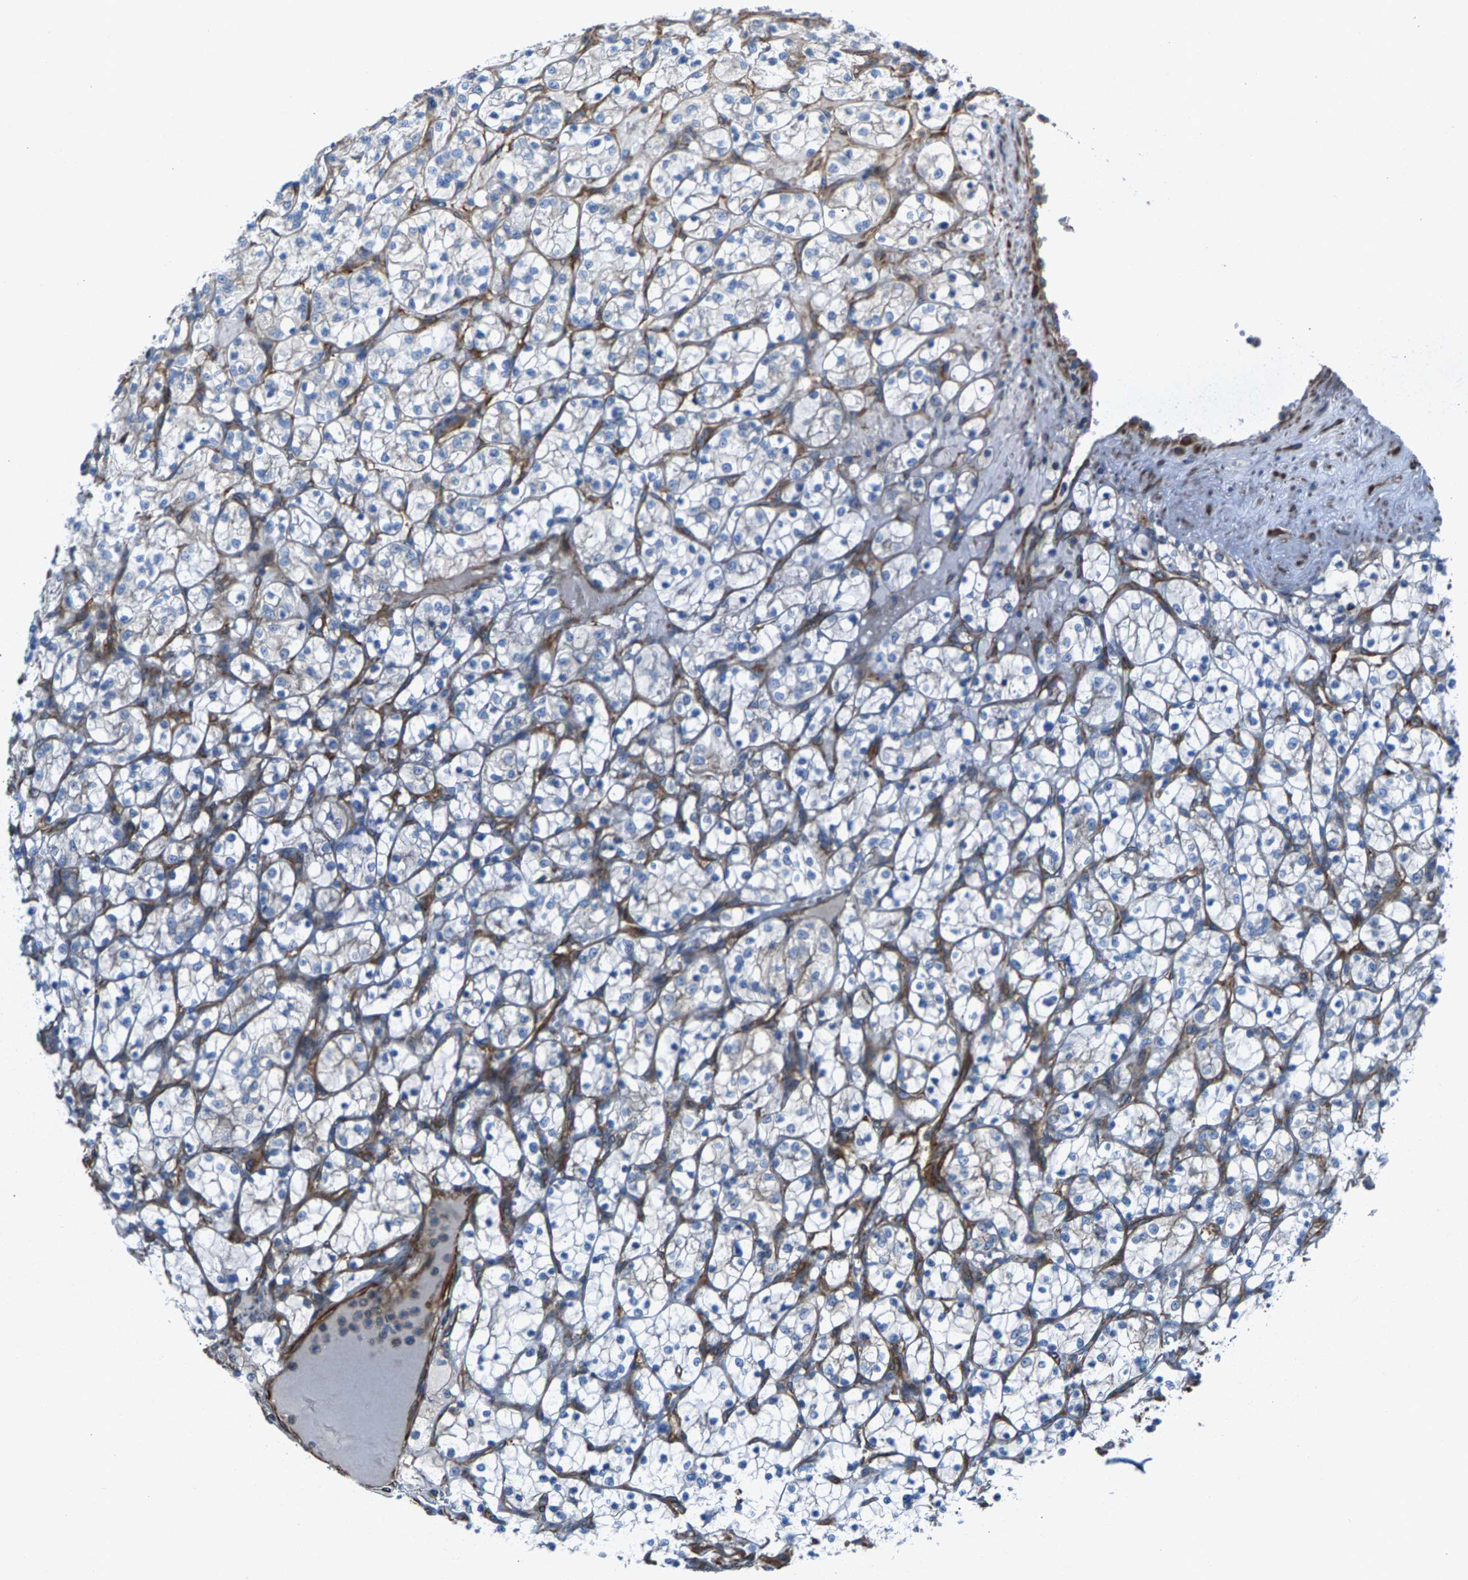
{"staining": {"intensity": "negative", "quantity": "none", "location": "none"}, "tissue": "renal cancer", "cell_type": "Tumor cells", "image_type": "cancer", "snomed": [{"axis": "morphology", "description": "Adenocarcinoma, NOS"}, {"axis": "topography", "description": "Kidney"}], "caption": "High power microscopy photomicrograph of an immunohistochemistry photomicrograph of adenocarcinoma (renal), revealing no significant expression in tumor cells.", "gene": "PDCL", "patient": {"sex": "female", "age": 69}}